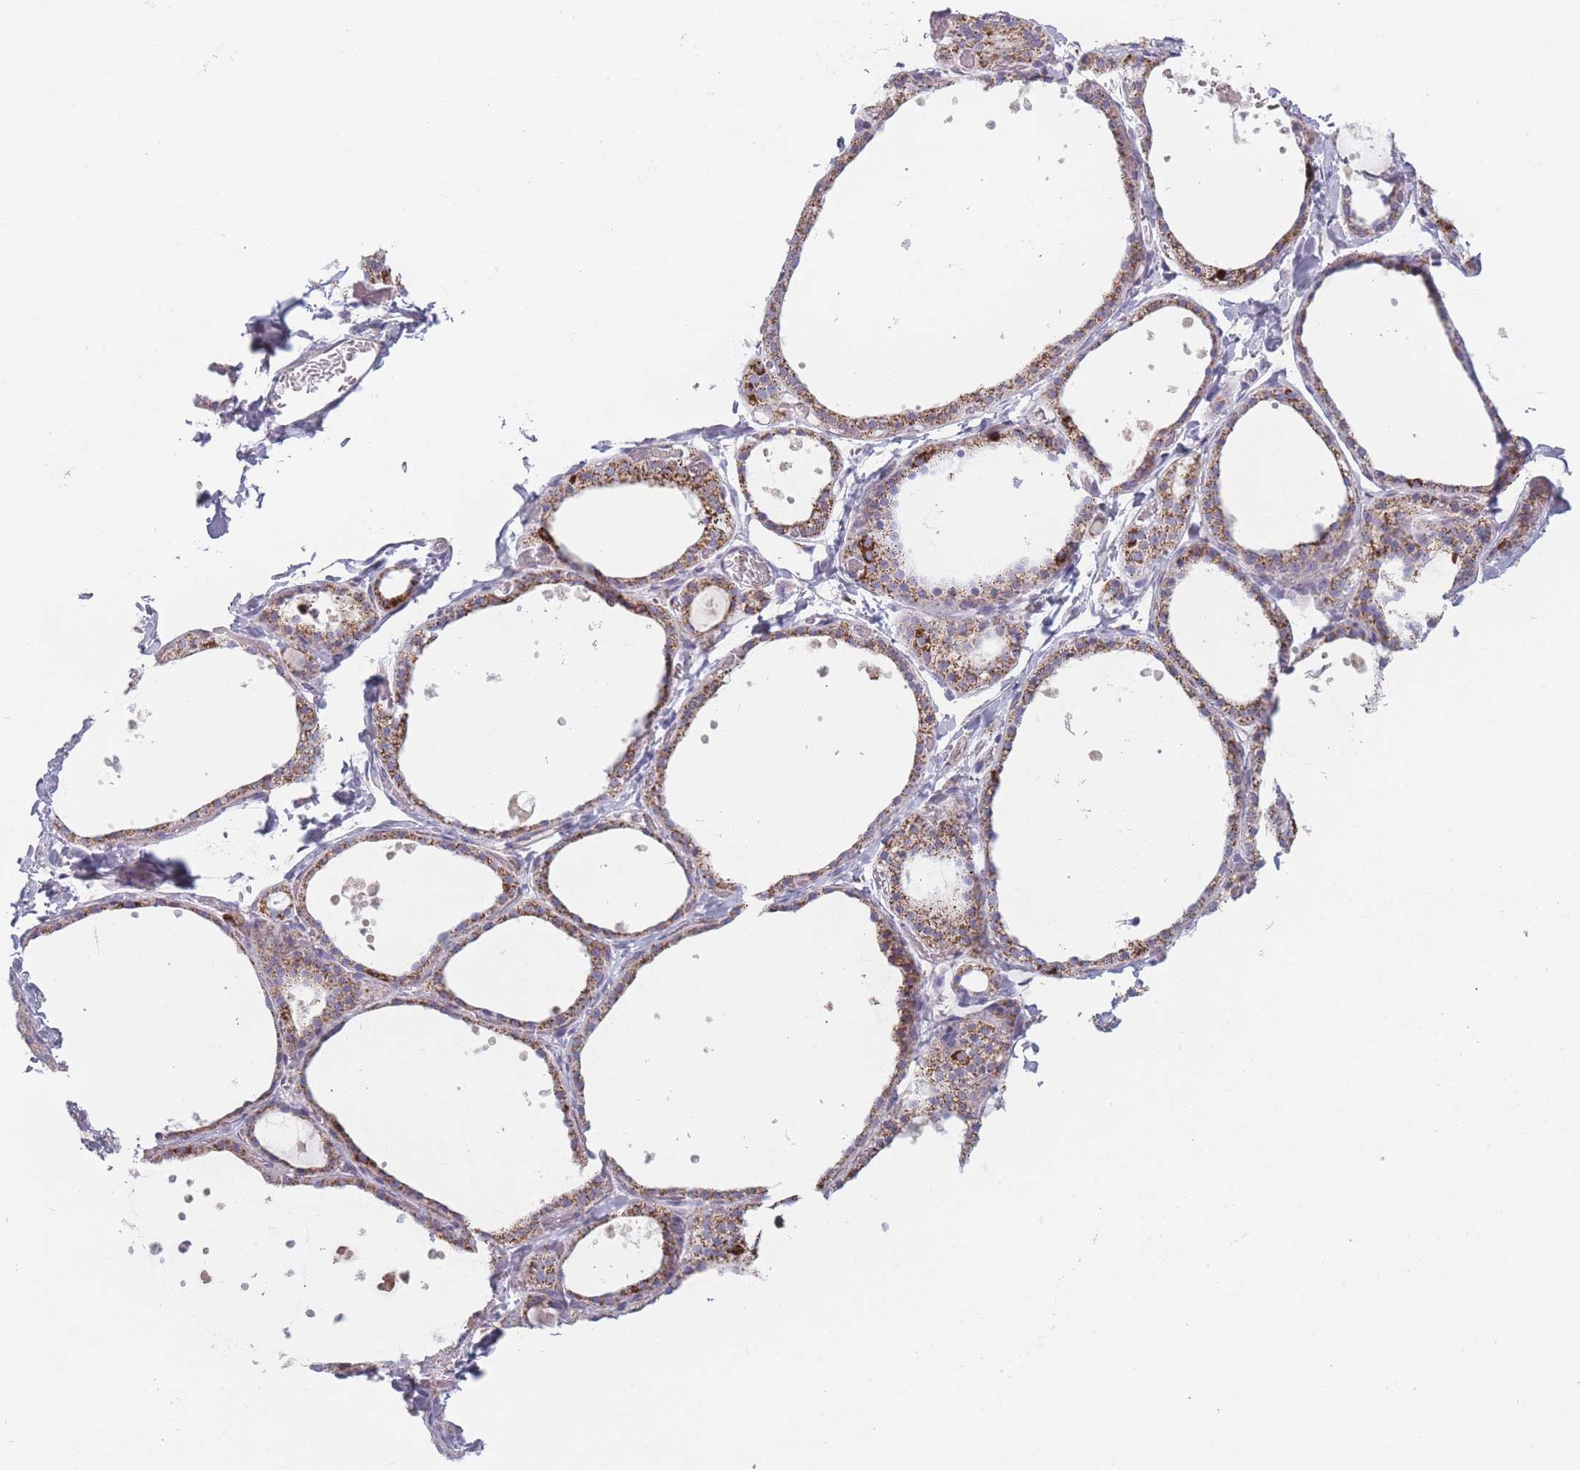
{"staining": {"intensity": "moderate", "quantity": ">75%", "location": "cytoplasmic/membranous"}, "tissue": "thyroid gland", "cell_type": "Glandular cells", "image_type": "normal", "snomed": [{"axis": "morphology", "description": "Normal tissue, NOS"}, {"axis": "topography", "description": "Thyroid gland"}], "caption": "About >75% of glandular cells in normal human thyroid gland reveal moderate cytoplasmic/membranous protein positivity as visualized by brown immunohistochemical staining.", "gene": "DCHS1", "patient": {"sex": "female", "age": 44}}